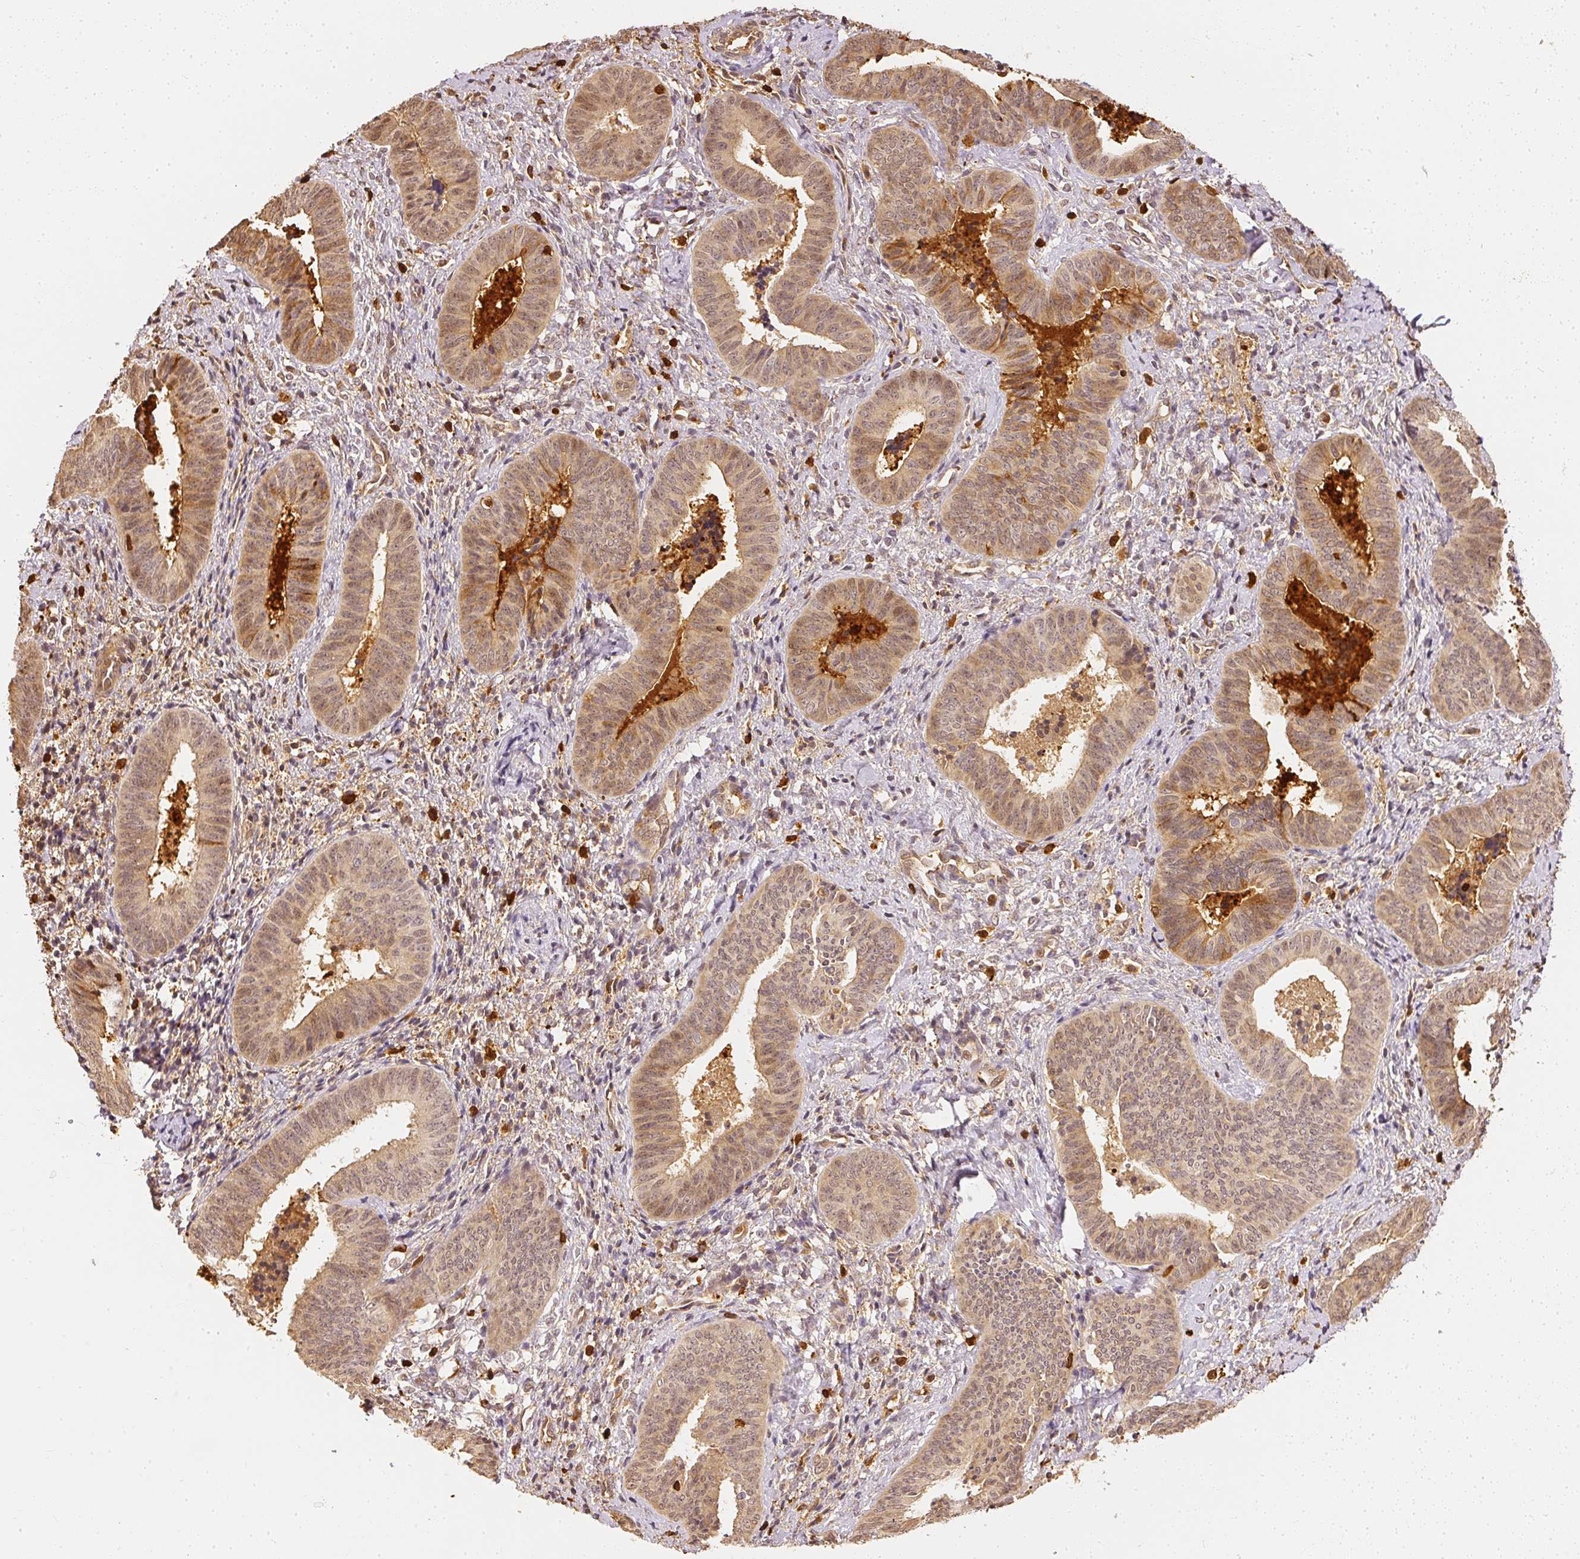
{"staining": {"intensity": "weak", "quantity": ">75%", "location": "cytoplasmic/membranous,nuclear"}, "tissue": "cervical cancer", "cell_type": "Tumor cells", "image_type": "cancer", "snomed": [{"axis": "morphology", "description": "Squamous cell carcinoma, NOS"}, {"axis": "topography", "description": "Cervix"}], "caption": "Weak cytoplasmic/membranous and nuclear positivity is appreciated in about >75% of tumor cells in cervical squamous cell carcinoma.", "gene": "PFN1", "patient": {"sex": "female", "age": 59}}